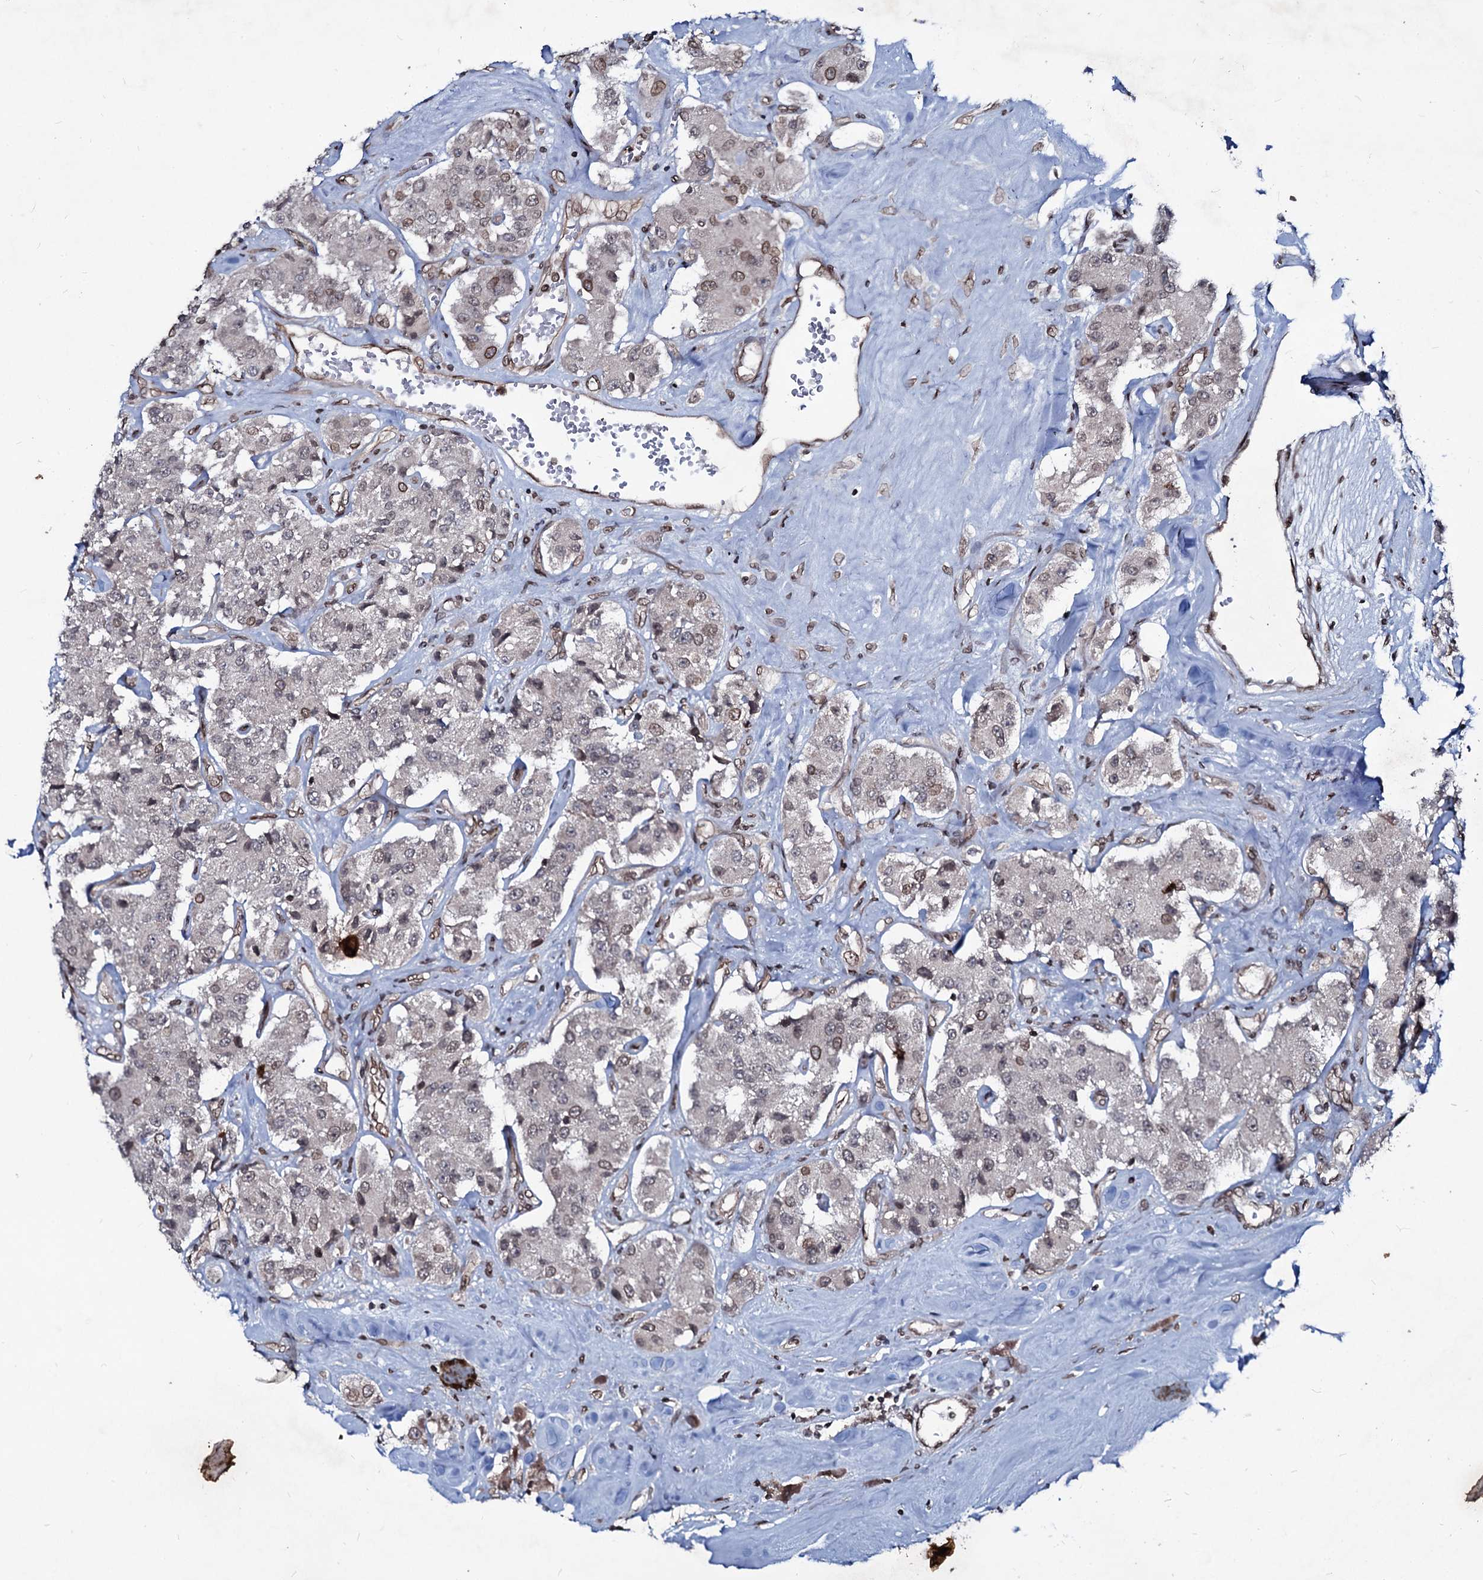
{"staining": {"intensity": "moderate", "quantity": "<25%", "location": "cytoplasmic/membranous,nuclear"}, "tissue": "carcinoid", "cell_type": "Tumor cells", "image_type": "cancer", "snomed": [{"axis": "morphology", "description": "Carcinoid, malignant, NOS"}, {"axis": "topography", "description": "Pancreas"}], "caption": "Carcinoid was stained to show a protein in brown. There is low levels of moderate cytoplasmic/membranous and nuclear expression in about <25% of tumor cells. (DAB IHC with brightfield microscopy, high magnification).", "gene": "RNF6", "patient": {"sex": "male", "age": 41}}